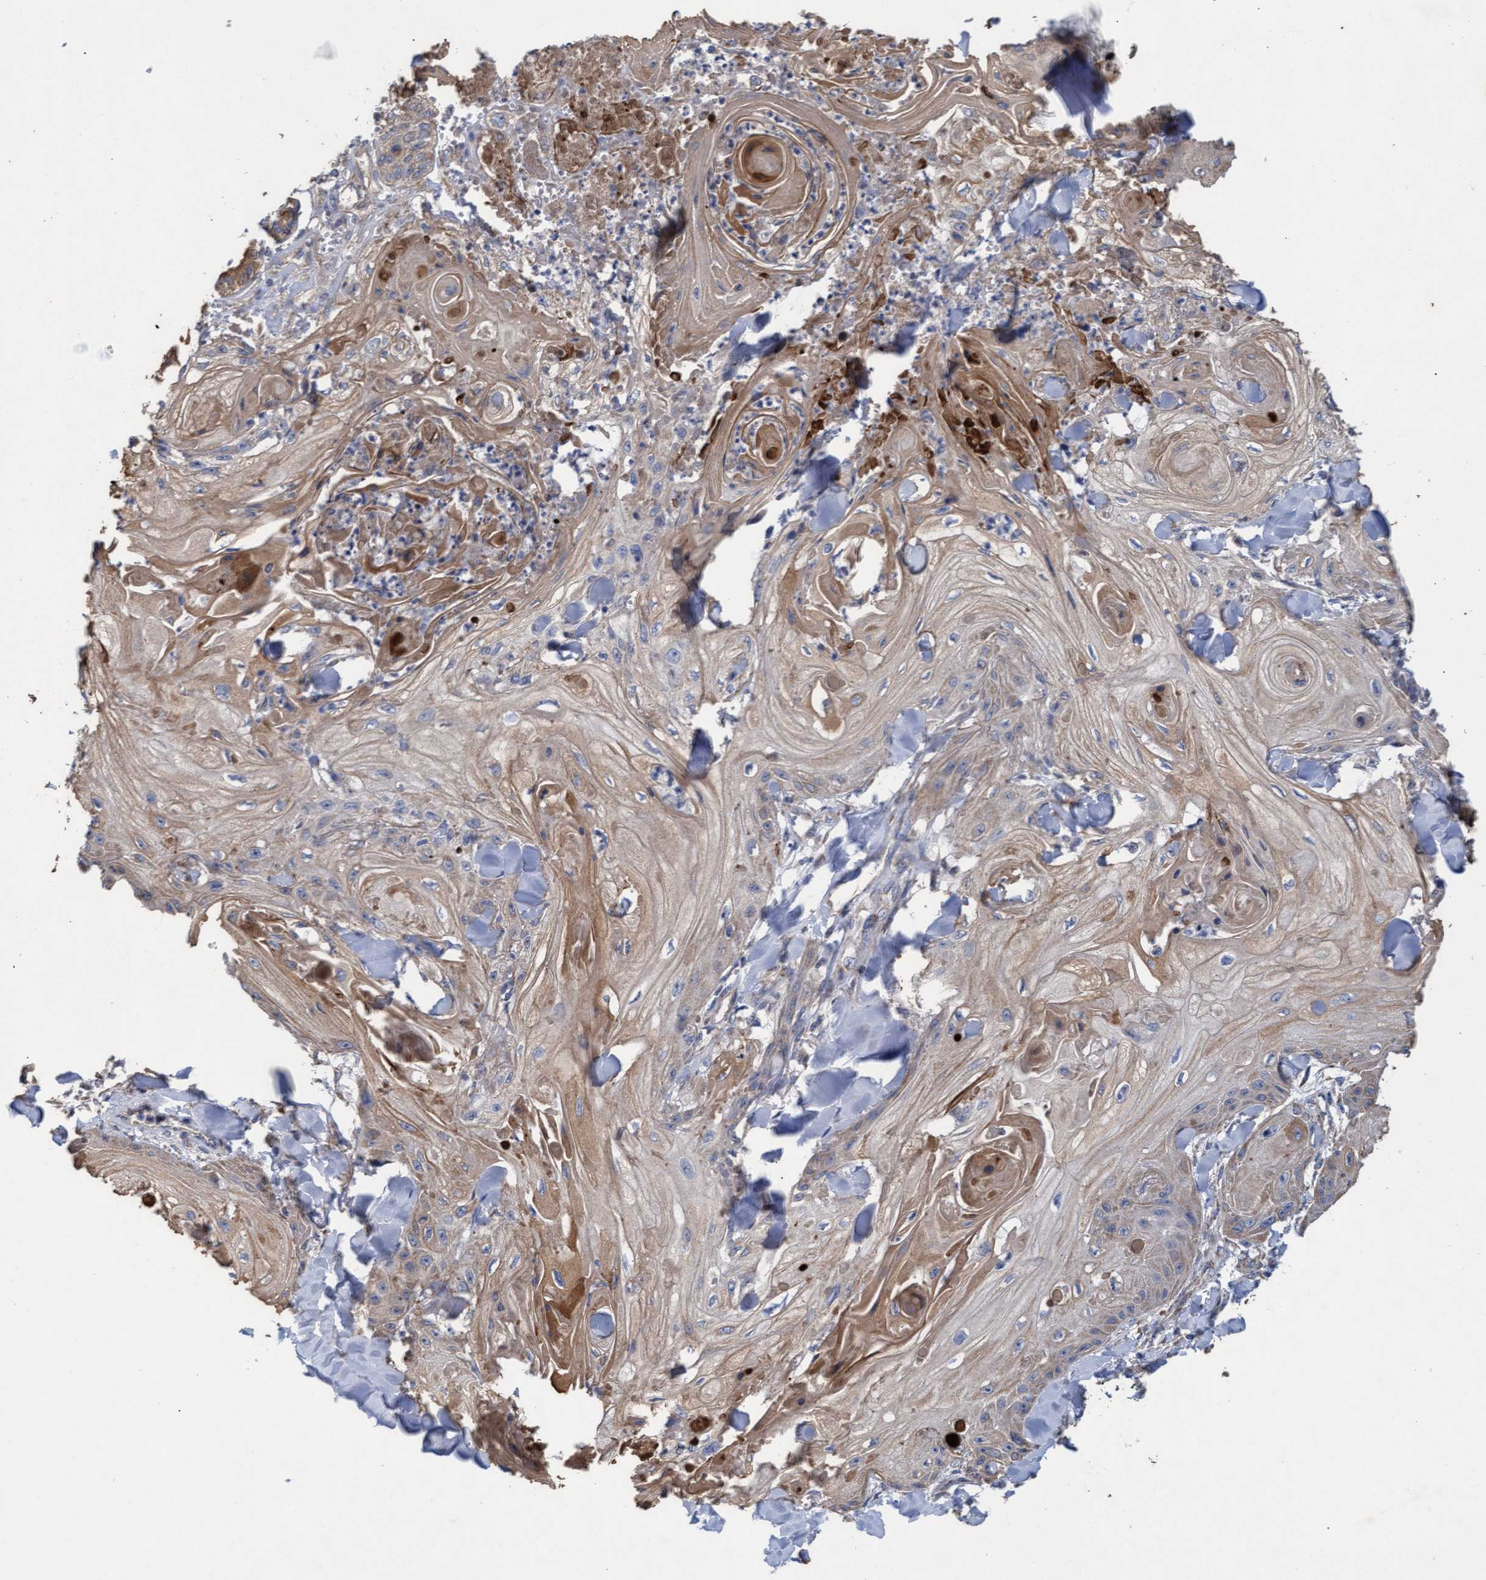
{"staining": {"intensity": "weak", "quantity": ">75%", "location": "cytoplasmic/membranous"}, "tissue": "skin cancer", "cell_type": "Tumor cells", "image_type": "cancer", "snomed": [{"axis": "morphology", "description": "Squamous cell carcinoma, NOS"}, {"axis": "topography", "description": "Skin"}], "caption": "IHC (DAB) staining of human skin squamous cell carcinoma reveals weak cytoplasmic/membranous protein staining in about >75% of tumor cells.", "gene": "MRPL38", "patient": {"sex": "male", "age": 74}}